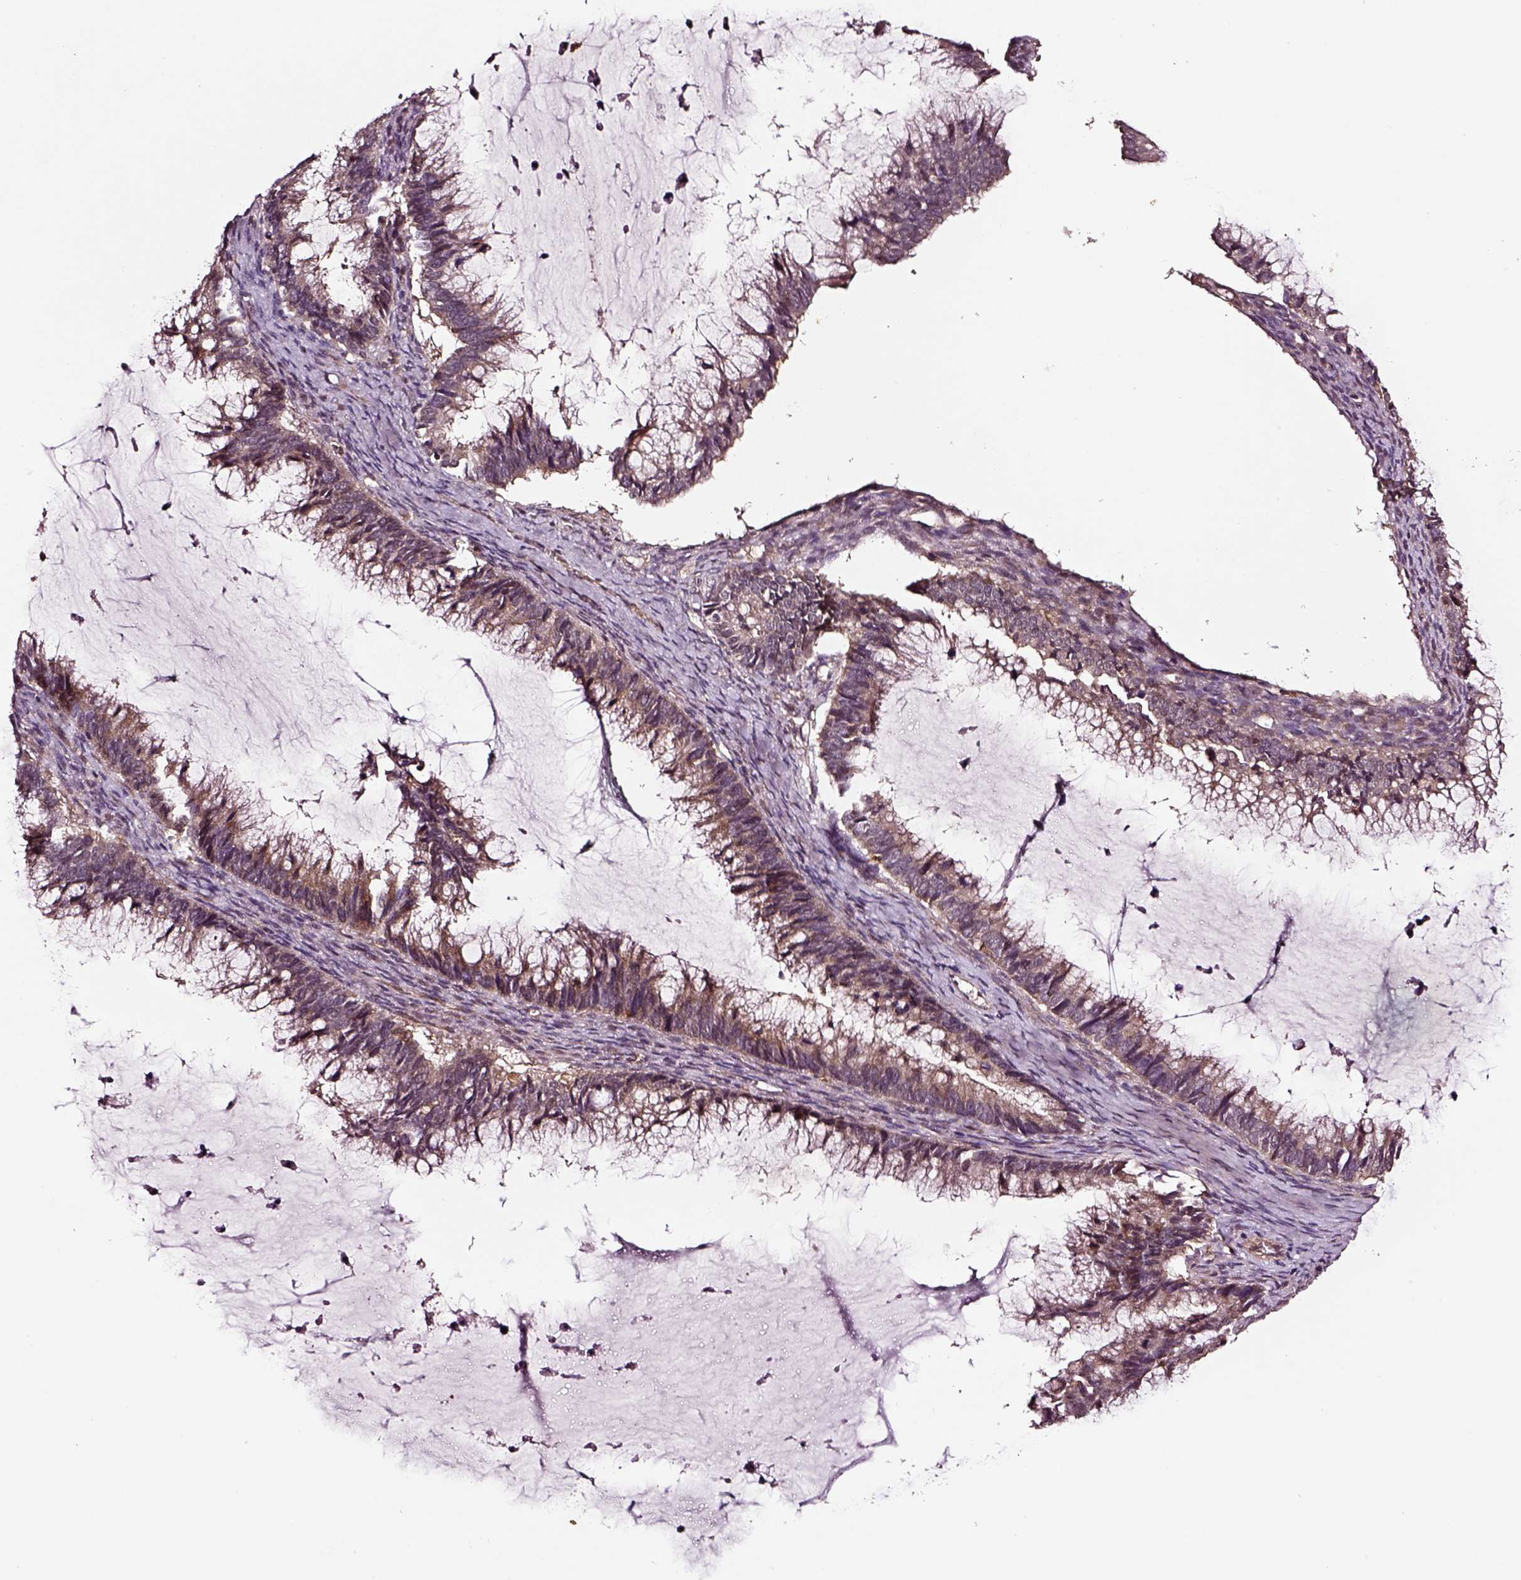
{"staining": {"intensity": "moderate", "quantity": ">75%", "location": "cytoplasmic/membranous"}, "tissue": "ovarian cancer", "cell_type": "Tumor cells", "image_type": "cancer", "snomed": [{"axis": "morphology", "description": "Cystadenocarcinoma, mucinous, NOS"}, {"axis": "topography", "description": "Ovary"}], "caption": "Immunohistochemical staining of human ovarian cancer demonstrates medium levels of moderate cytoplasmic/membranous protein expression in about >75% of tumor cells.", "gene": "RASSF5", "patient": {"sex": "female", "age": 38}}